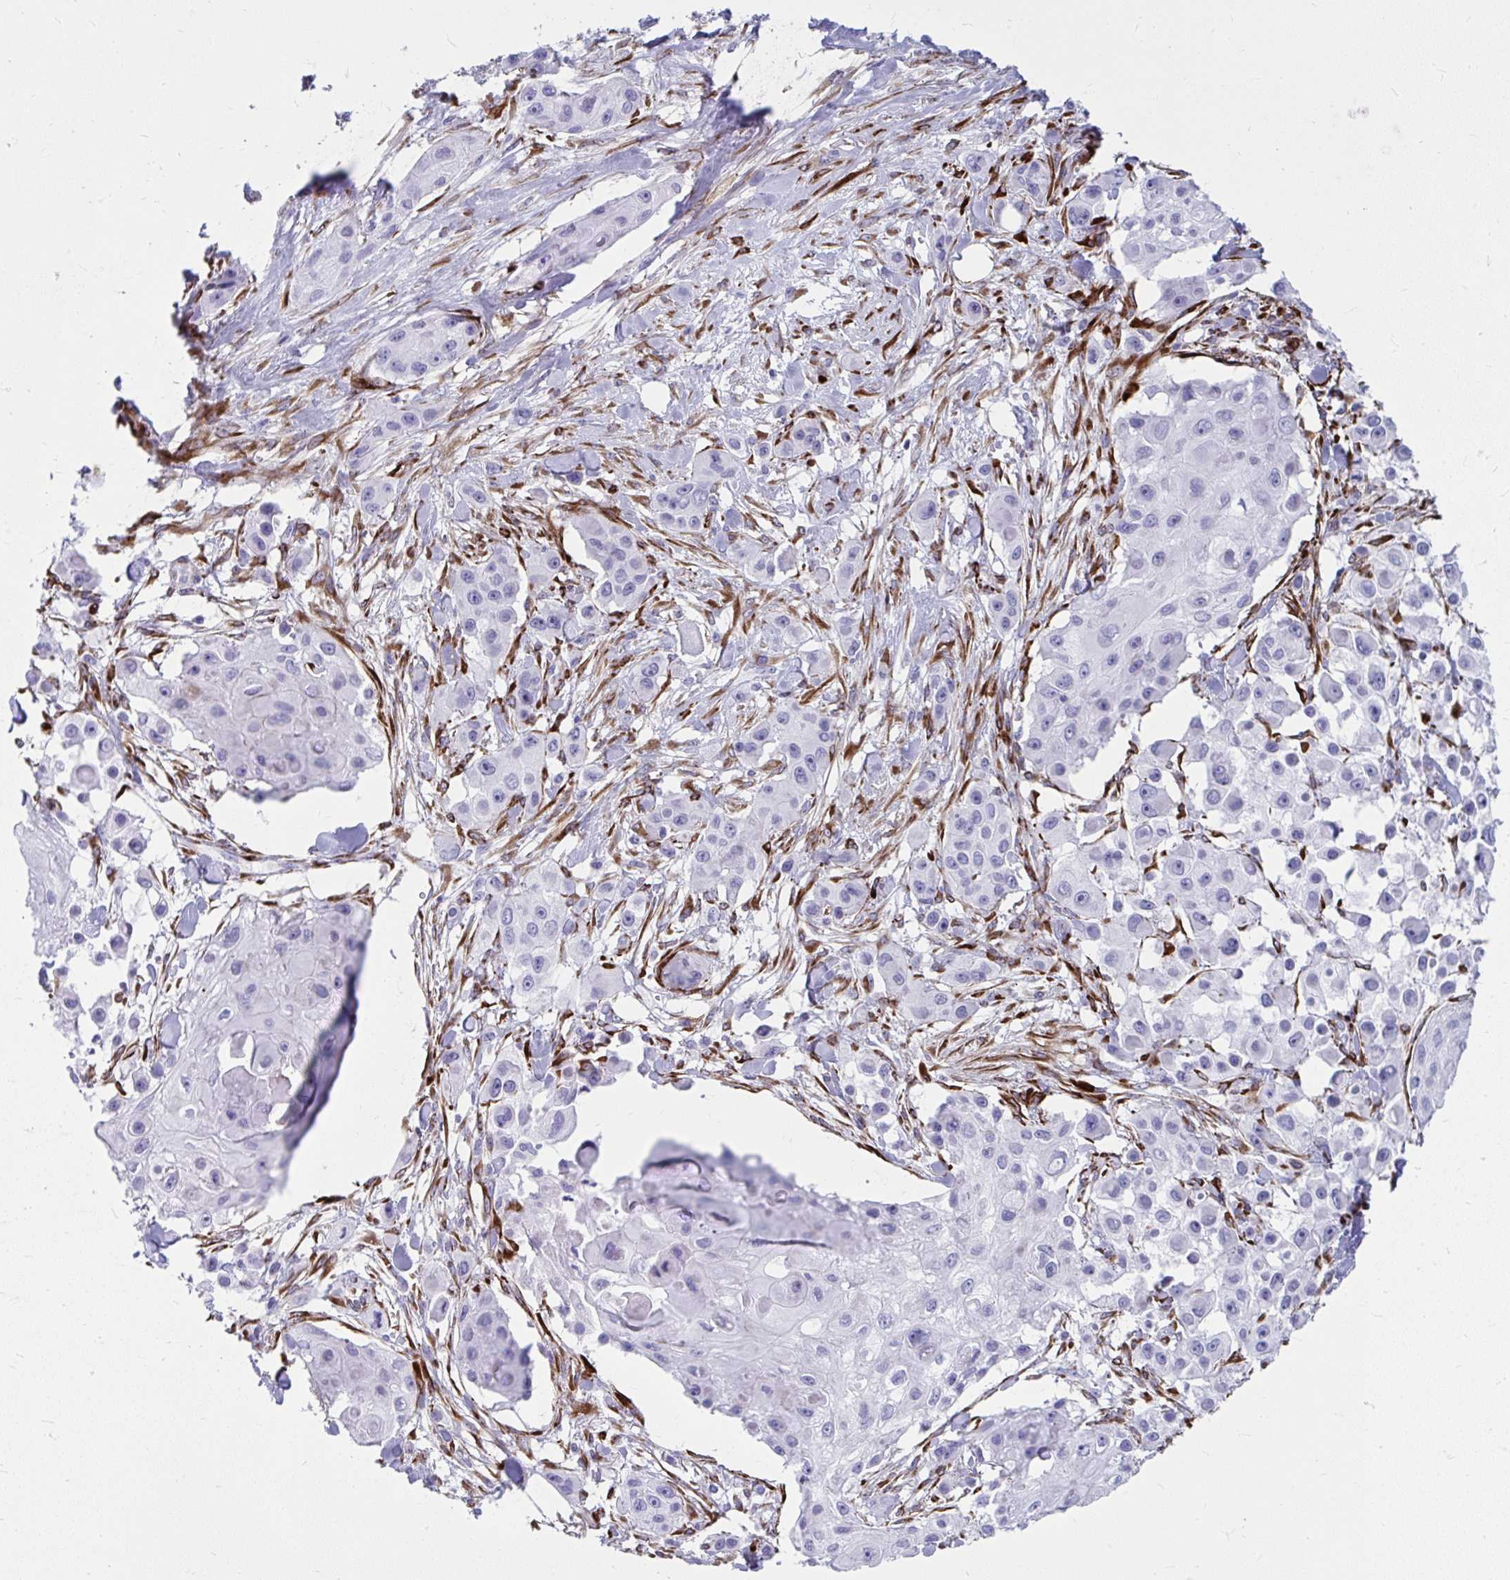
{"staining": {"intensity": "negative", "quantity": "none", "location": "none"}, "tissue": "skin cancer", "cell_type": "Tumor cells", "image_type": "cancer", "snomed": [{"axis": "morphology", "description": "Squamous cell carcinoma, NOS"}, {"axis": "topography", "description": "Skin"}], "caption": "Micrograph shows no significant protein staining in tumor cells of skin squamous cell carcinoma. (Stains: DAB IHC with hematoxylin counter stain, Microscopy: brightfield microscopy at high magnification).", "gene": "GRXCR2", "patient": {"sex": "male", "age": 63}}